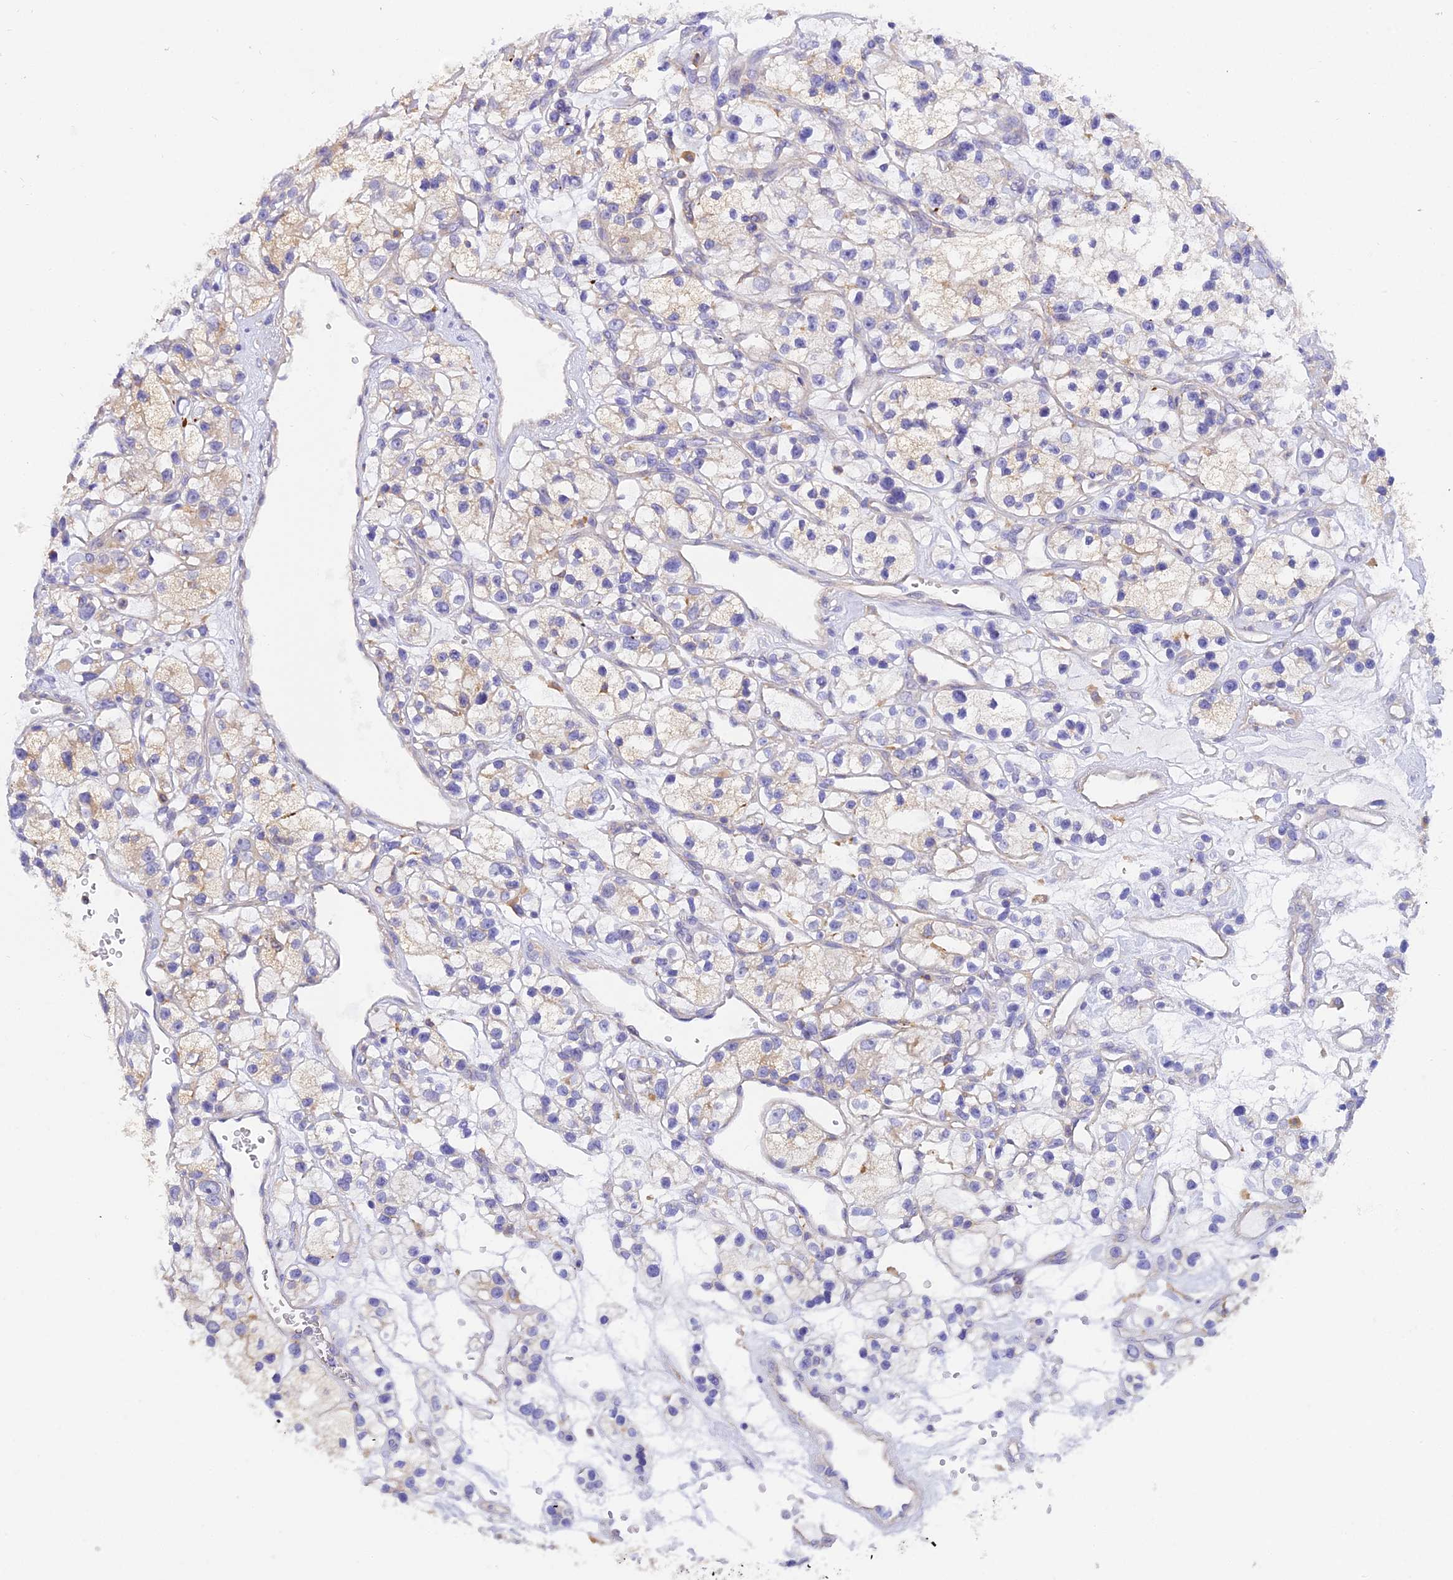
{"staining": {"intensity": "weak", "quantity": "25%-75%", "location": "cytoplasmic/membranous"}, "tissue": "renal cancer", "cell_type": "Tumor cells", "image_type": "cancer", "snomed": [{"axis": "morphology", "description": "Adenocarcinoma, NOS"}, {"axis": "topography", "description": "Kidney"}], "caption": "A photomicrograph of human renal adenocarcinoma stained for a protein exhibits weak cytoplasmic/membranous brown staining in tumor cells.", "gene": "ARL8B", "patient": {"sex": "female", "age": 57}}